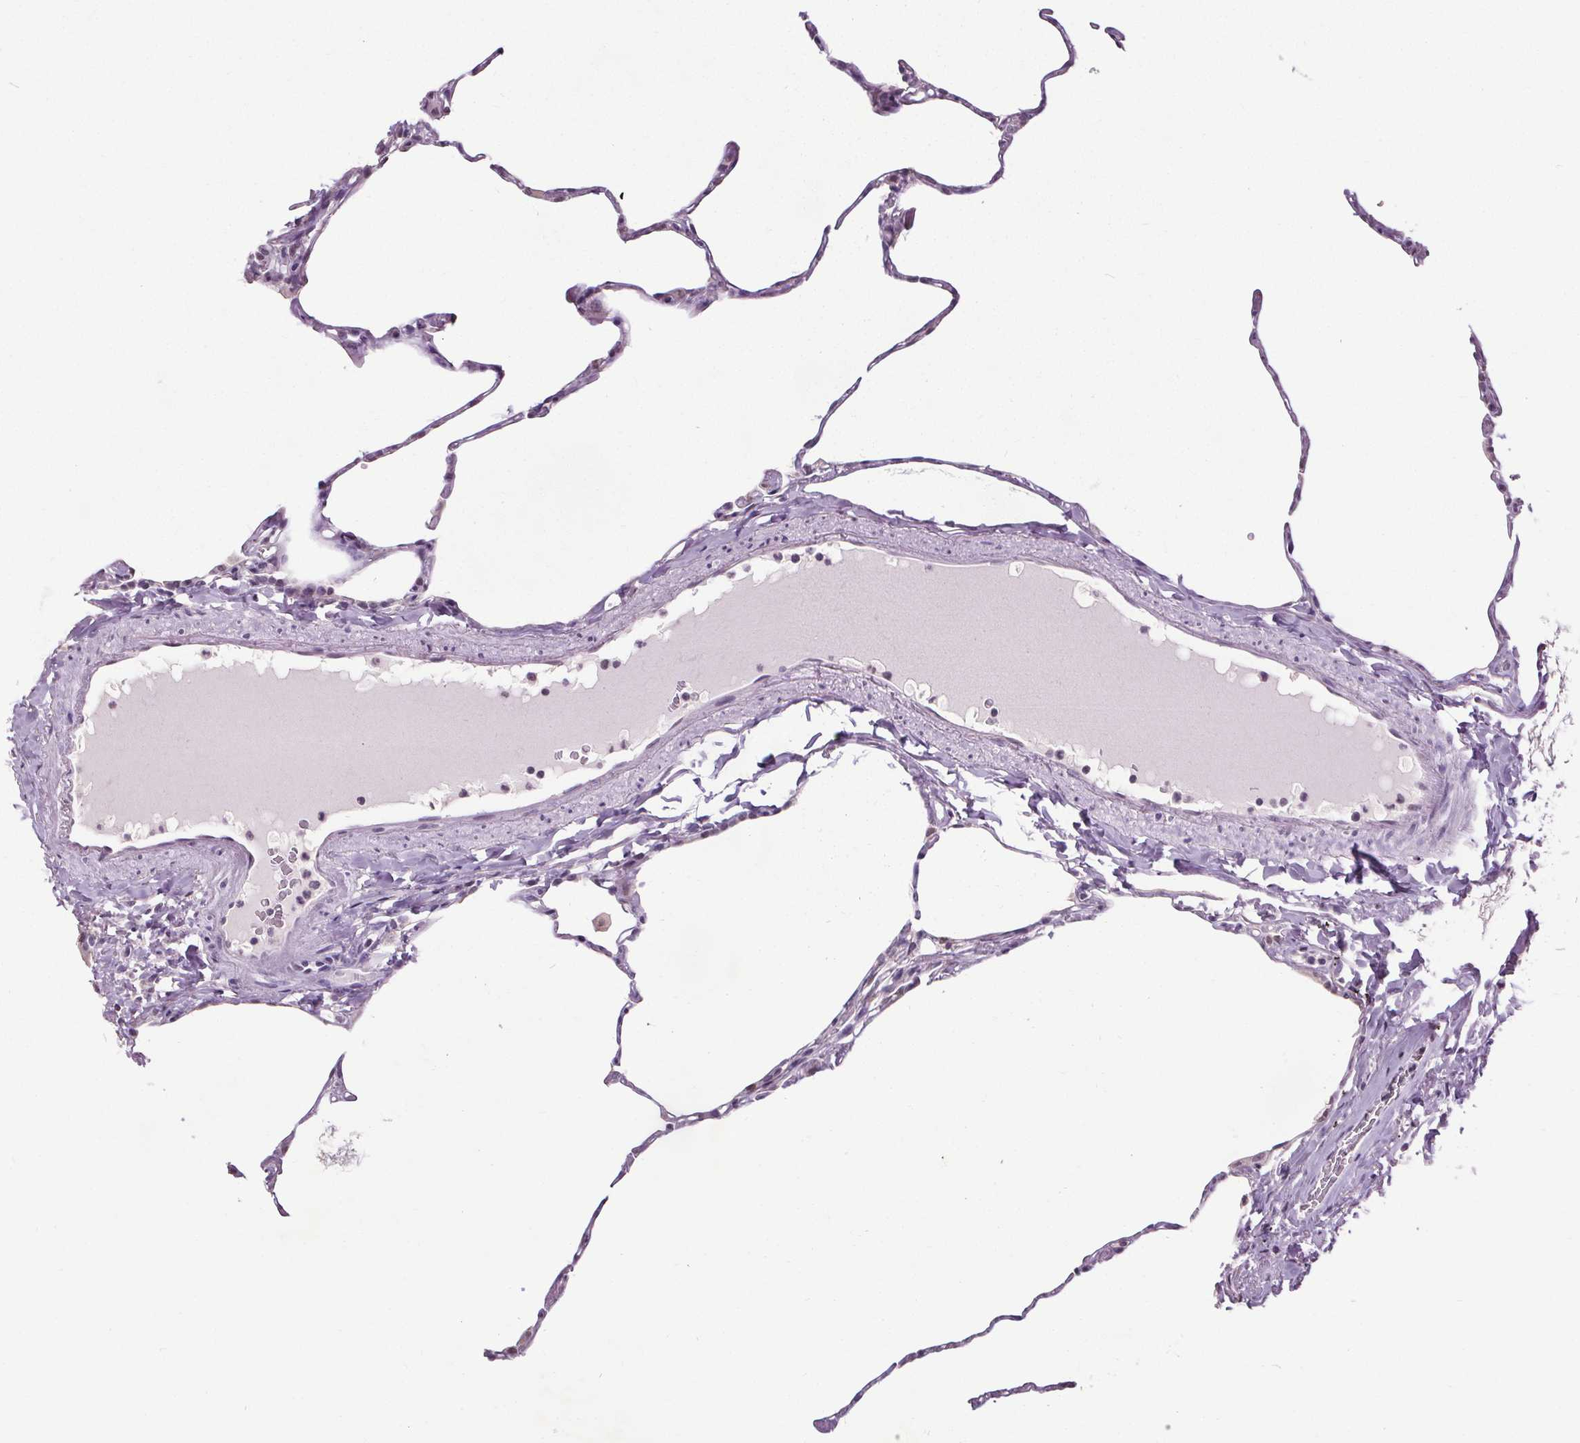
{"staining": {"intensity": "negative", "quantity": "none", "location": "none"}, "tissue": "lung", "cell_type": "Alveolar cells", "image_type": "normal", "snomed": [{"axis": "morphology", "description": "Normal tissue, NOS"}, {"axis": "topography", "description": "Lung"}], "caption": "DAB immunohistochemical staining of benign lung exhibits no significant expression in alveolar cells. Brightfield microscopy of immunohistochemistry (IHC) stained with DAB (brown) and hematoxylin (blue), captured at high magnification.", "gene": "SLC2A9", "patient": {"sex": "male", "age": 65}}